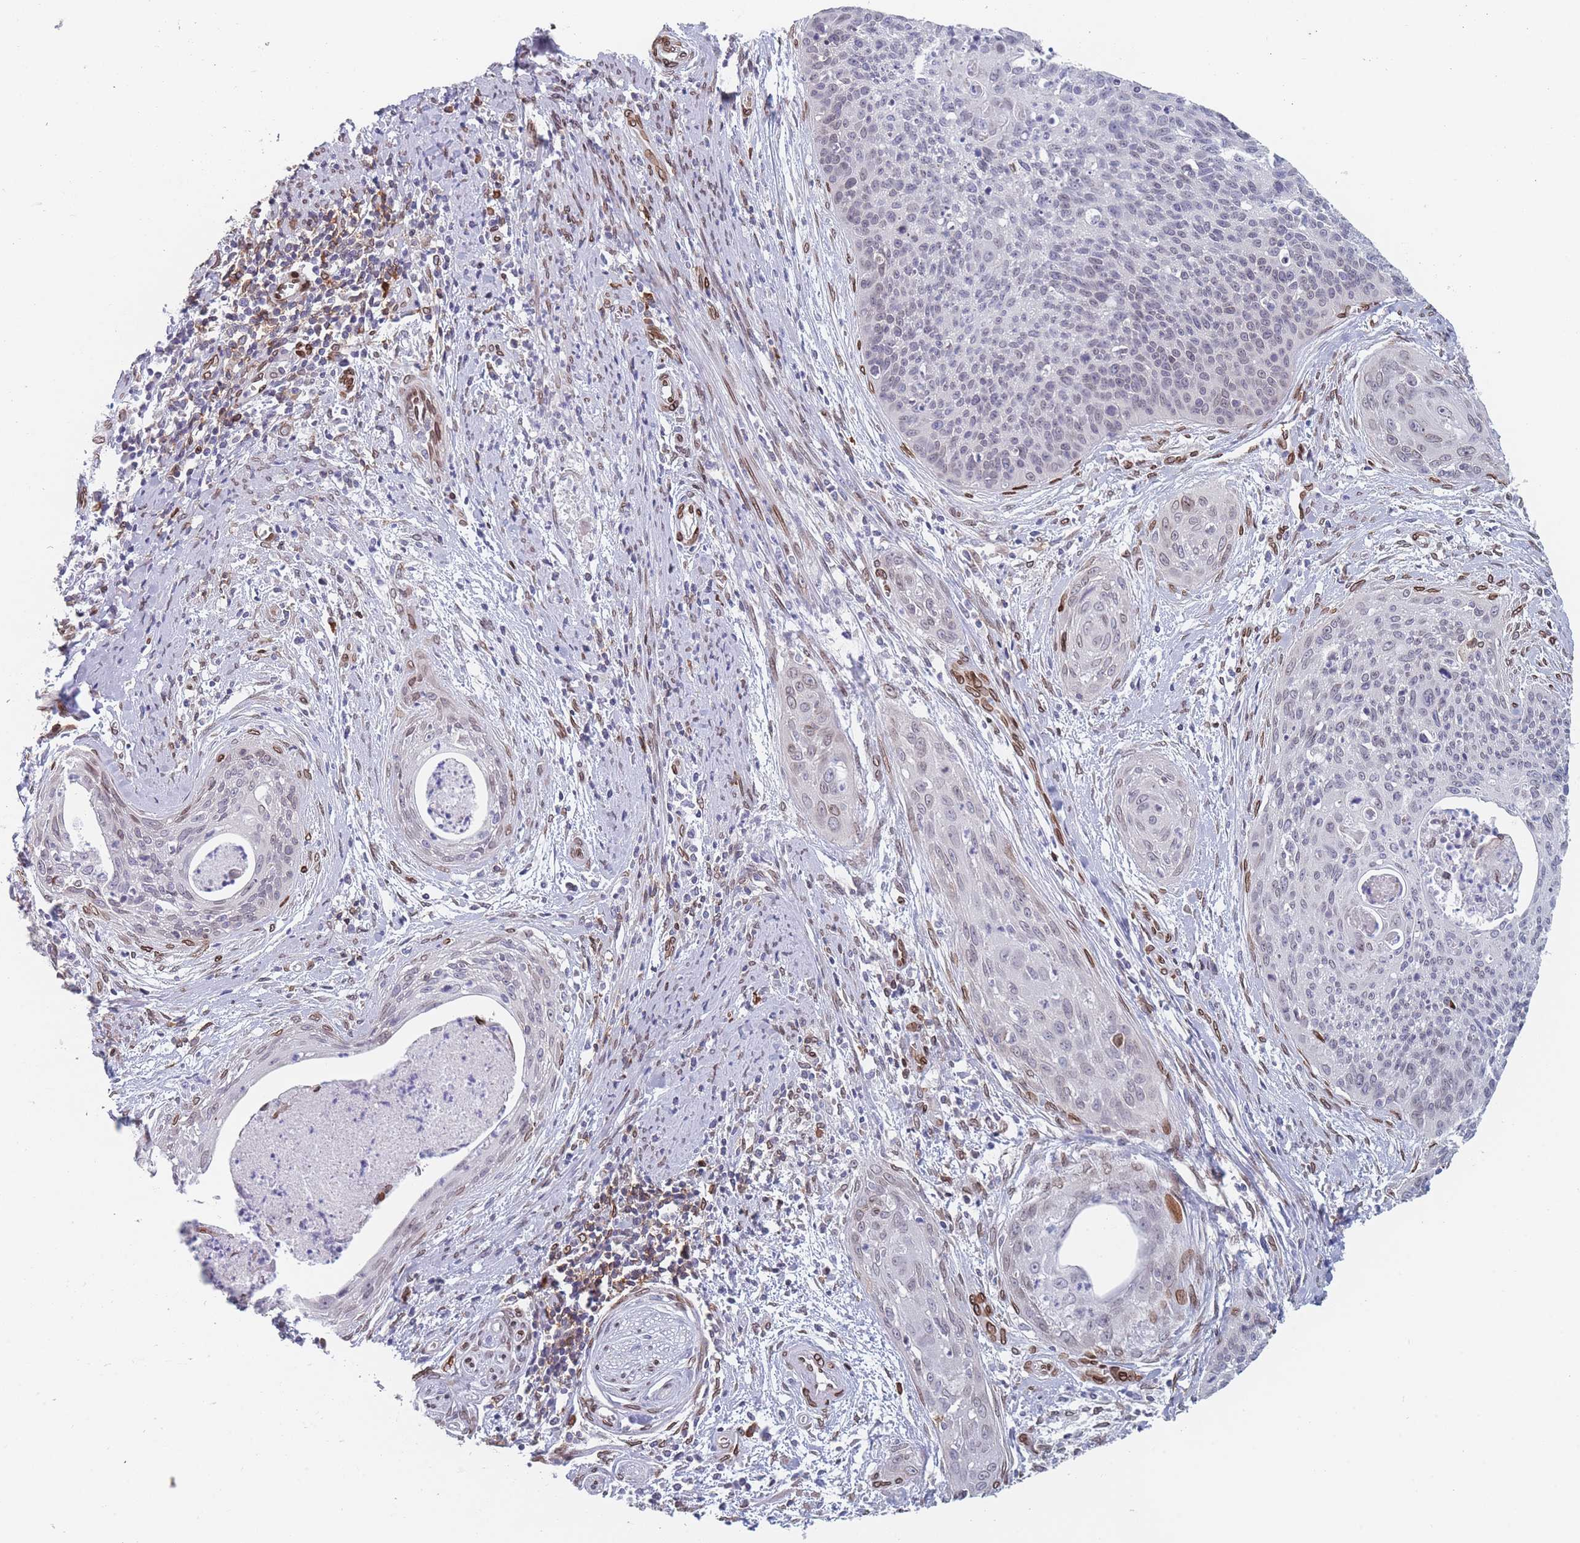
{"staining": {"intensity": "negative", "quantity": "none", "location": "none"}, "tissue": "cervical cancer", "cell_type": "Tumor cells", "image_type": "cancer", "snomed": [{"axis": "morphology", "description": "Squamous cell carcinoma, NOS"}, {"axis": "topography", "description": "Cervix"}], "caption": "Immunohistochemistry of cervical squamous cell carcinoma shows no positivity in tumor cells. The staining is performed using DAB (3,3'-diaminobenzidine) brown chromogen with nuclei counter-stained in using hematoxylin.", "gene": "ZBTB1", "patient": {"sex": "female", "age": 55}}